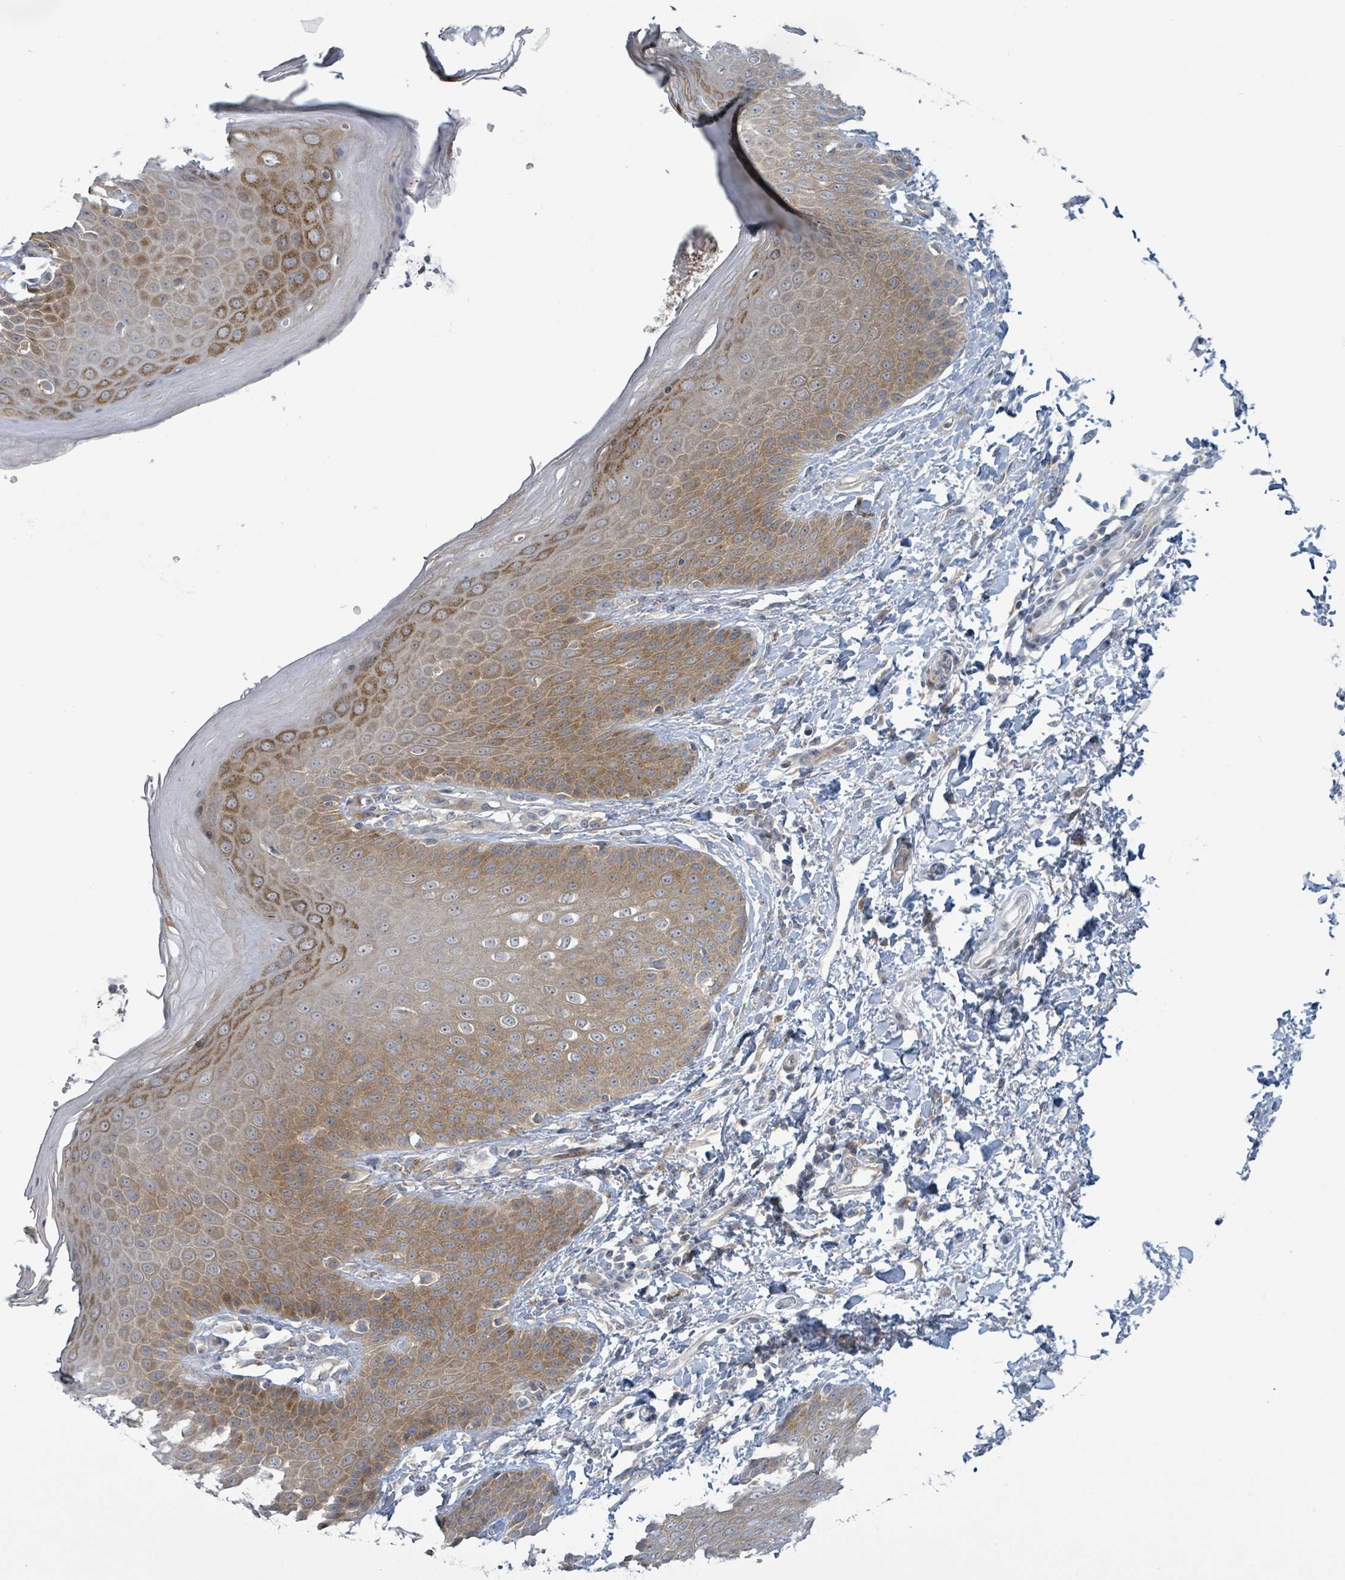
{"staining": {"intensity": "strong", "quantity": "25%-75%", "location": "cytoplasmic/membranous"}, "tissue": "skin", "cell_type": "Epidermal cells", "image_type": "normal", "snomed": [{"axis": "morphology", "description": "Normal tissue, NOS"}, {"axis": "topography", "description": "Peripheral nerve tissue"}], "caption": "Benign skin demonstrates strong cytoplasmic/membranous expression in approximately 25%-75% of epidermal cells.", "gene": "RPL32", "patient": {"sex": "male", "age": 51}}